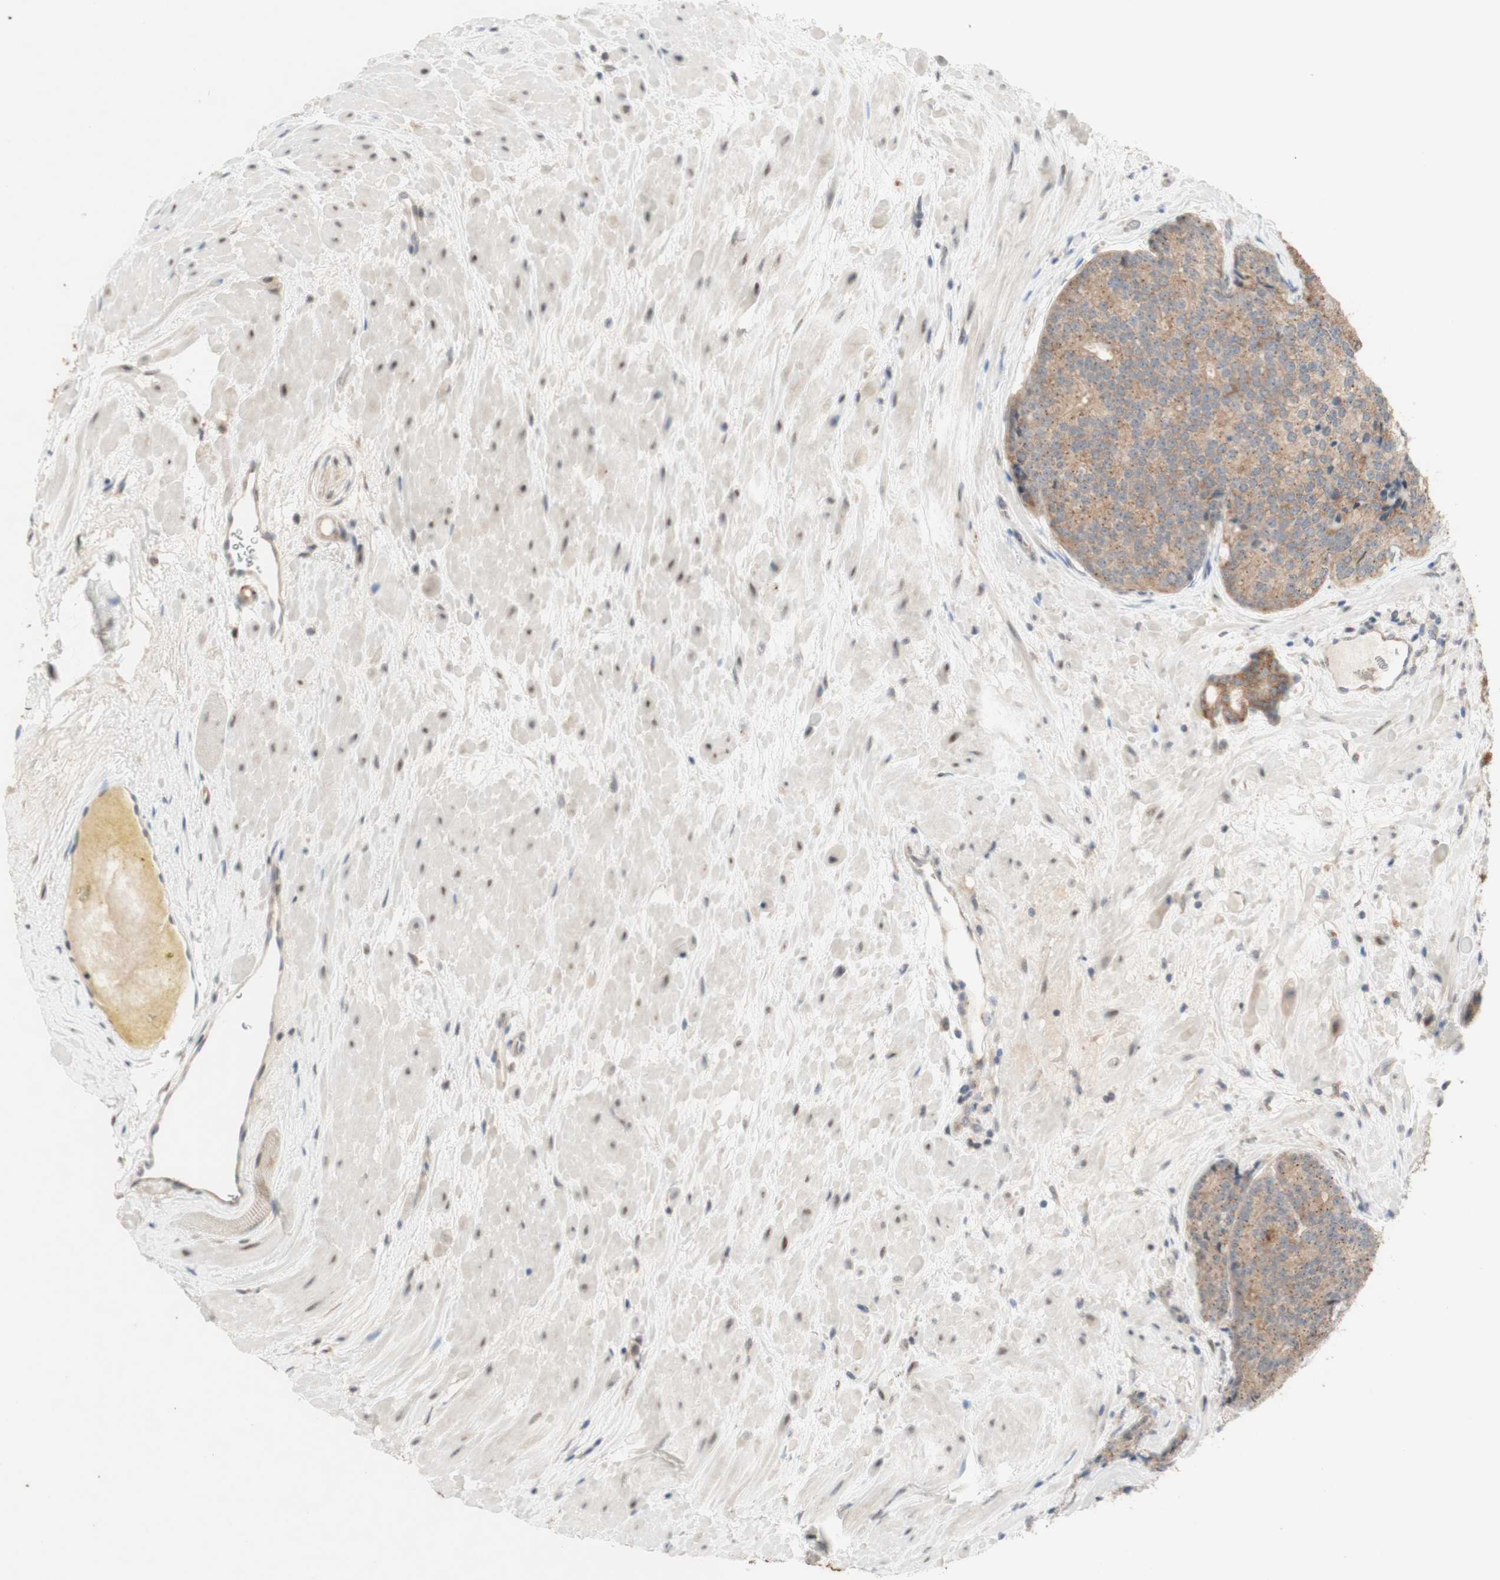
{"staining": {"intensity": "moderate", "quantity": ">75%", "location": "cytoplasmic/membranous"}, "tissue": "prostate cancer", "cell_type": "Tumor cells", "image_type": "cancer", "snomed": [{"axis": "morphology", "description": "Adenocarcinoma, High grade"}, {"axis": "topography", "description": "Prostate"}], "caption": "Protein staining by immunohistochemistry (IHC) reveals moderate cytoplasmic/membranous positivity in approximately >75% of tumor cells in adenocarcinoma (high-grade) (prostate).", "gene": "CYLD", "patient": {"sex": "male", "age": 61}}